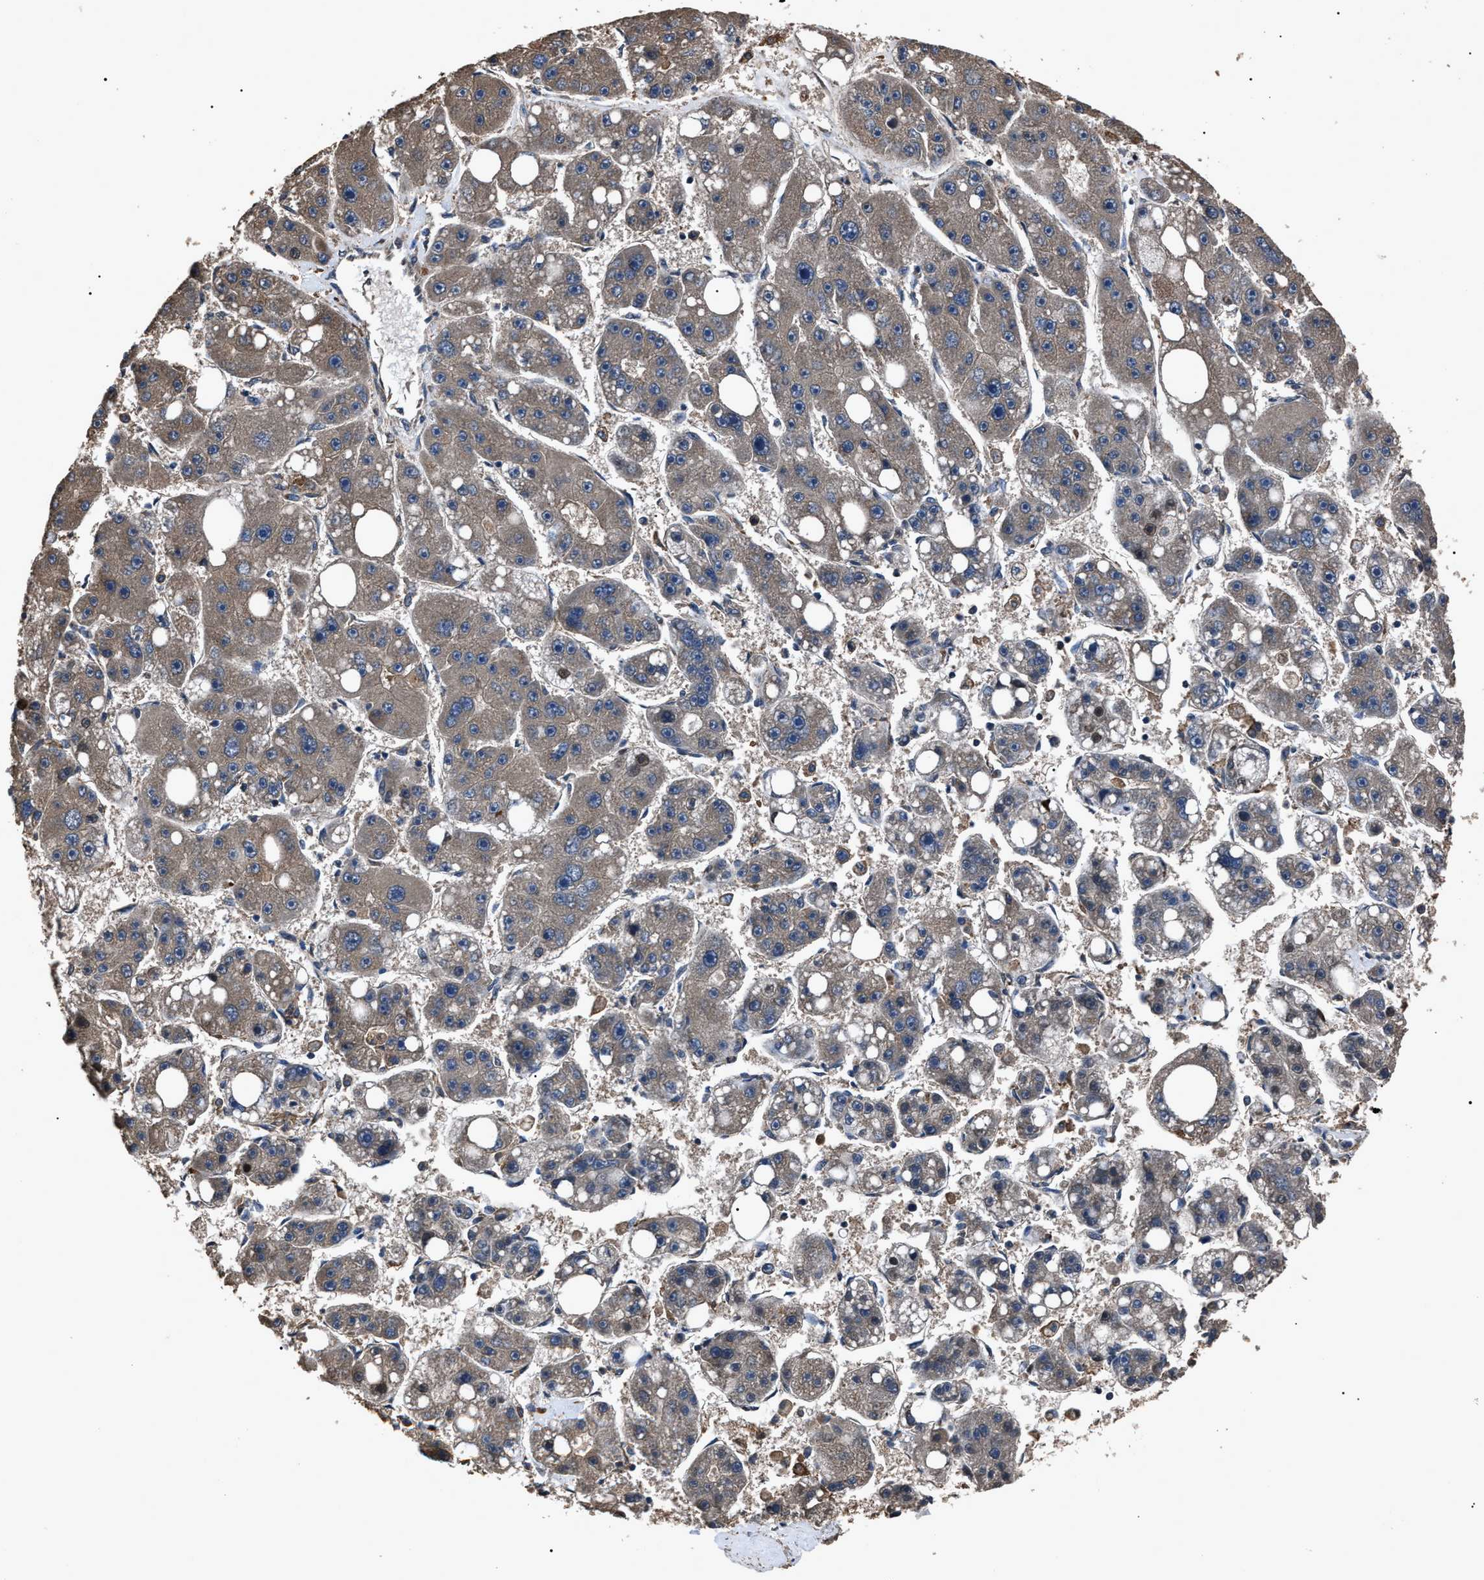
{"staining": {"intensity": "weak", "quantity": ">75%", "location": "cytoplasmic/membranous"}, "tissue": "liver cancer", "cell_type": "Tumor cells", "image_type": "cancer", "snomed": [{"axis": "morphology", "description": "Carcinoma, Hepatocellular, NOS"}, {"axis": "topography", "description": "Liver"}], "caption": "This photomicrograph reveals immunohistochemistry staining of liver cancer (hepatocellular carcinoma), with low weak cytoplasmic/membranous positivity in about >75% of tumor cells.", "gene": "RNF216", "patient": {"sex": "female", "age": 61}}